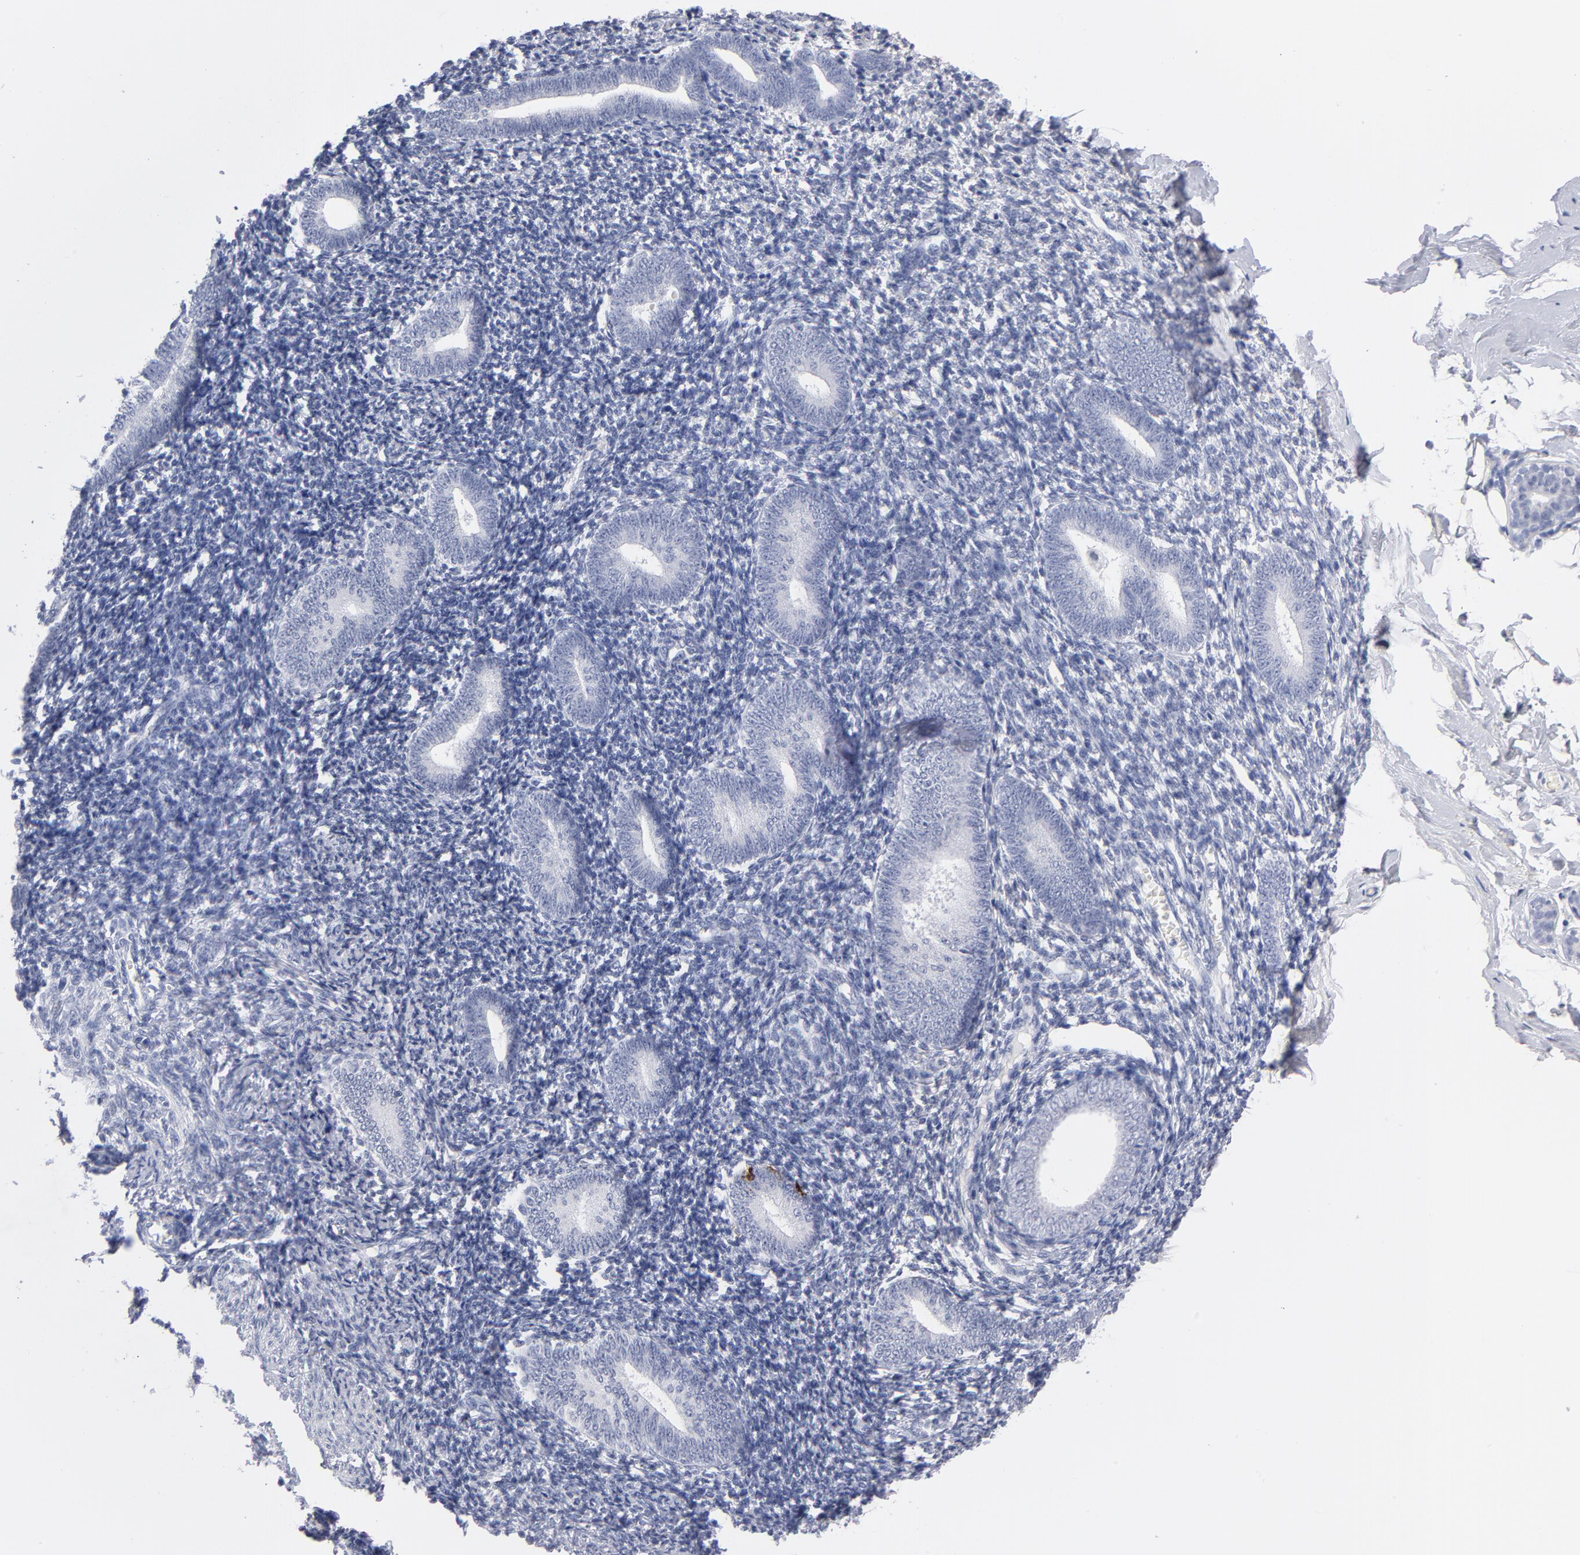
{"staining": {"intensity": "negative", "quantity": "none", "location": "none"}, "tissue": "endometrium", "cell_type": "Cells in endometrial stroma", "image_type": "normal", "snomed": [{"axis": "morphology", "description": "Normal tissue, NOS"}, {"axis": "topography", "description": "Endometrium"}], "caption": "Immunohistochemical staining of unremarkable human endometrium displays no significant expression in cells in endometrial stroma. (DAB (3,3'-diaminobenzidine) immunohistochemistry with hematoxylin counter stain).", "gene": "KHNYN", "patient": {"sex": "female", "age": 57}}